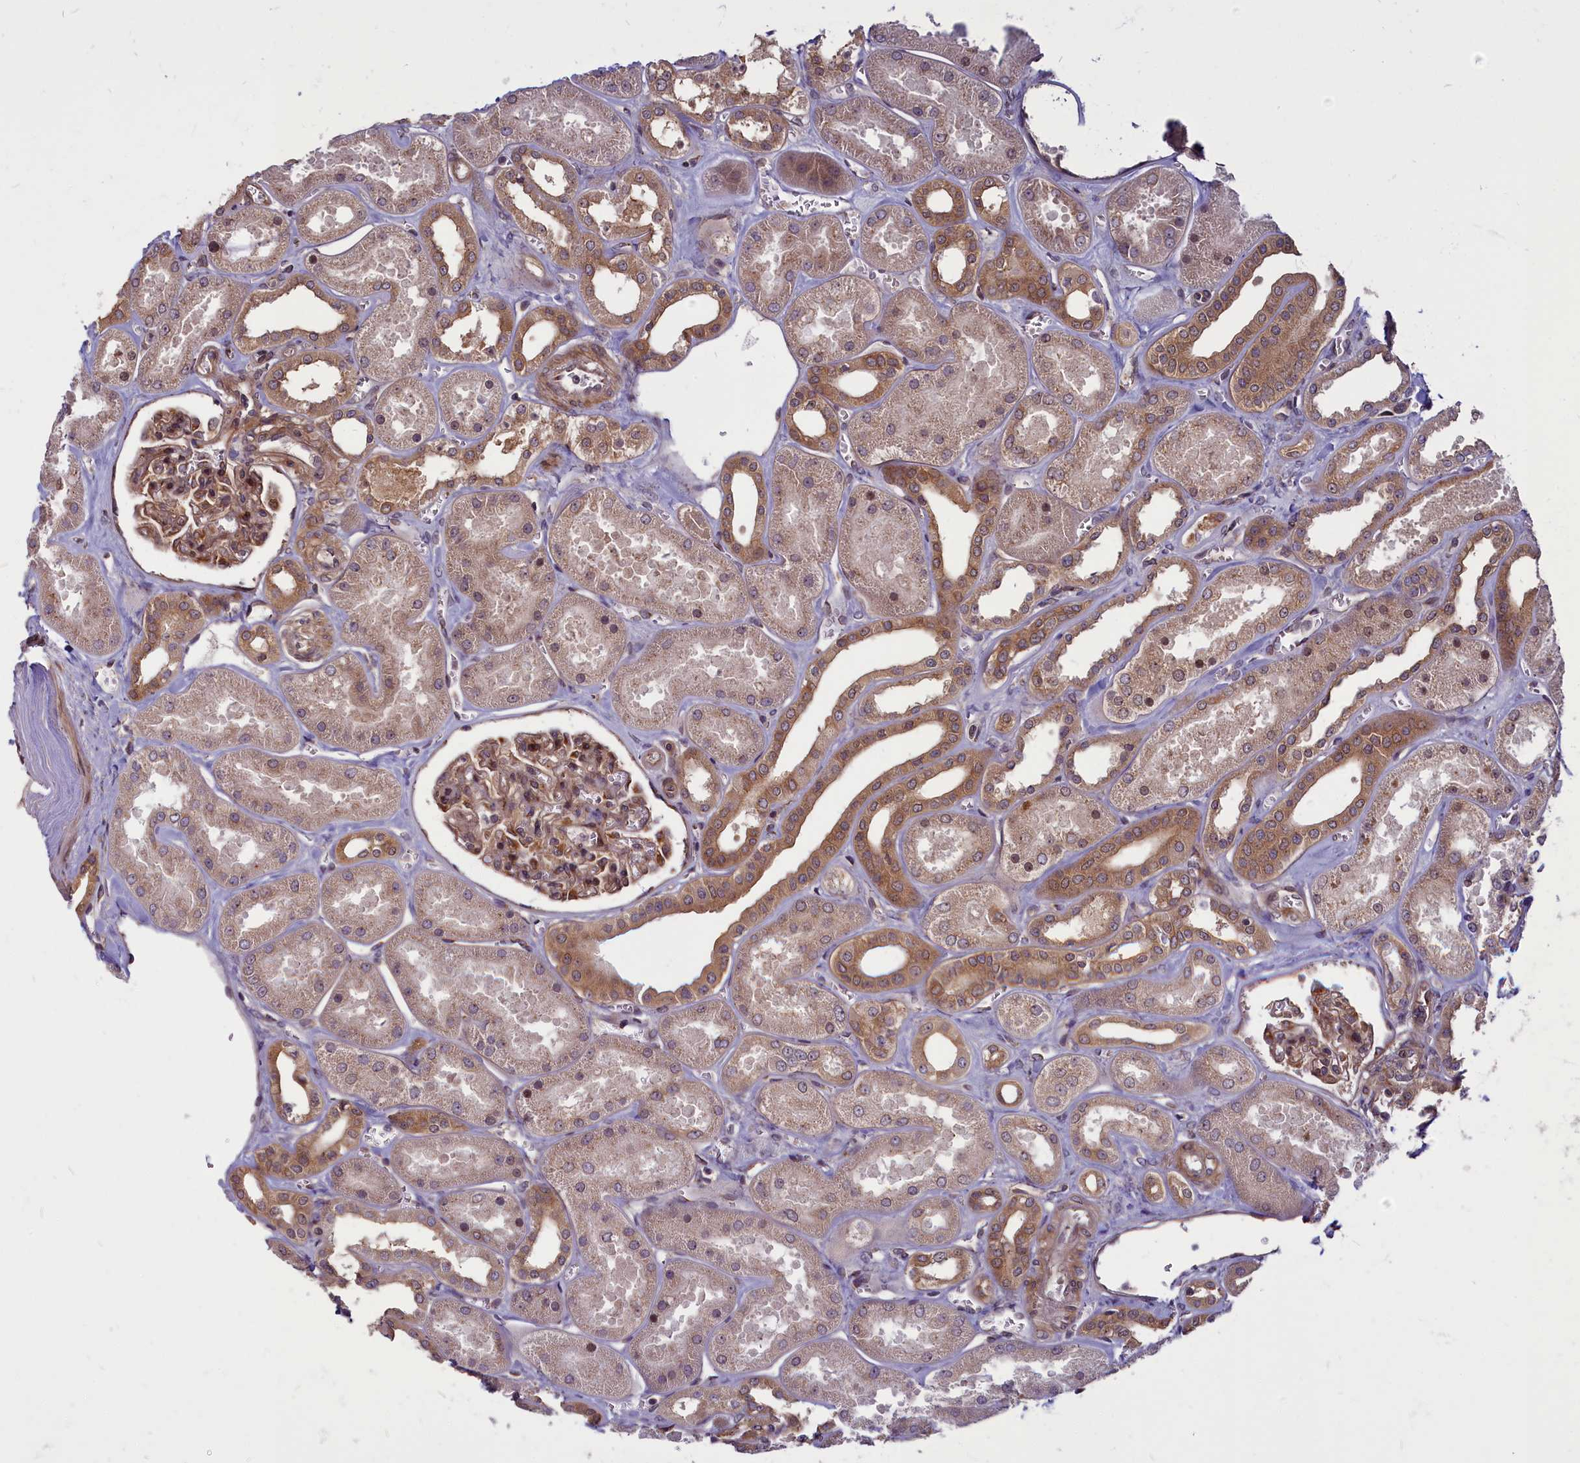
{"staining": {"intensity": "moderate", "quantity": ">75%", "location": "cytoplasmic/membranous,nuclear"}, "tissue": "kidney", "cell_type": "Cells in glomeruli", "image_type": "normal", "snomed": [{"axis": "morphology", "description": "Normal tissue, NOS"}, {"axis": "morphology", "description": "Adenocarcinoma, NOS"}, {"axis": "topography", "description": "Kidney"}], "caption": "Cells in glomeruli demonstrate medium levels of moderate cytoplasmic/membranous,nuclear staining in approximately >75% of cells in unremarkable kidney. The staining is performed using DAB (3,3'-diaminobenzidine) brown chromogen to label protein expression. The nuclei are counter-stained blue using hematoxylin.", "gene": "ENSG00000274944", "patient": {"sex": "female", "age": 68}}